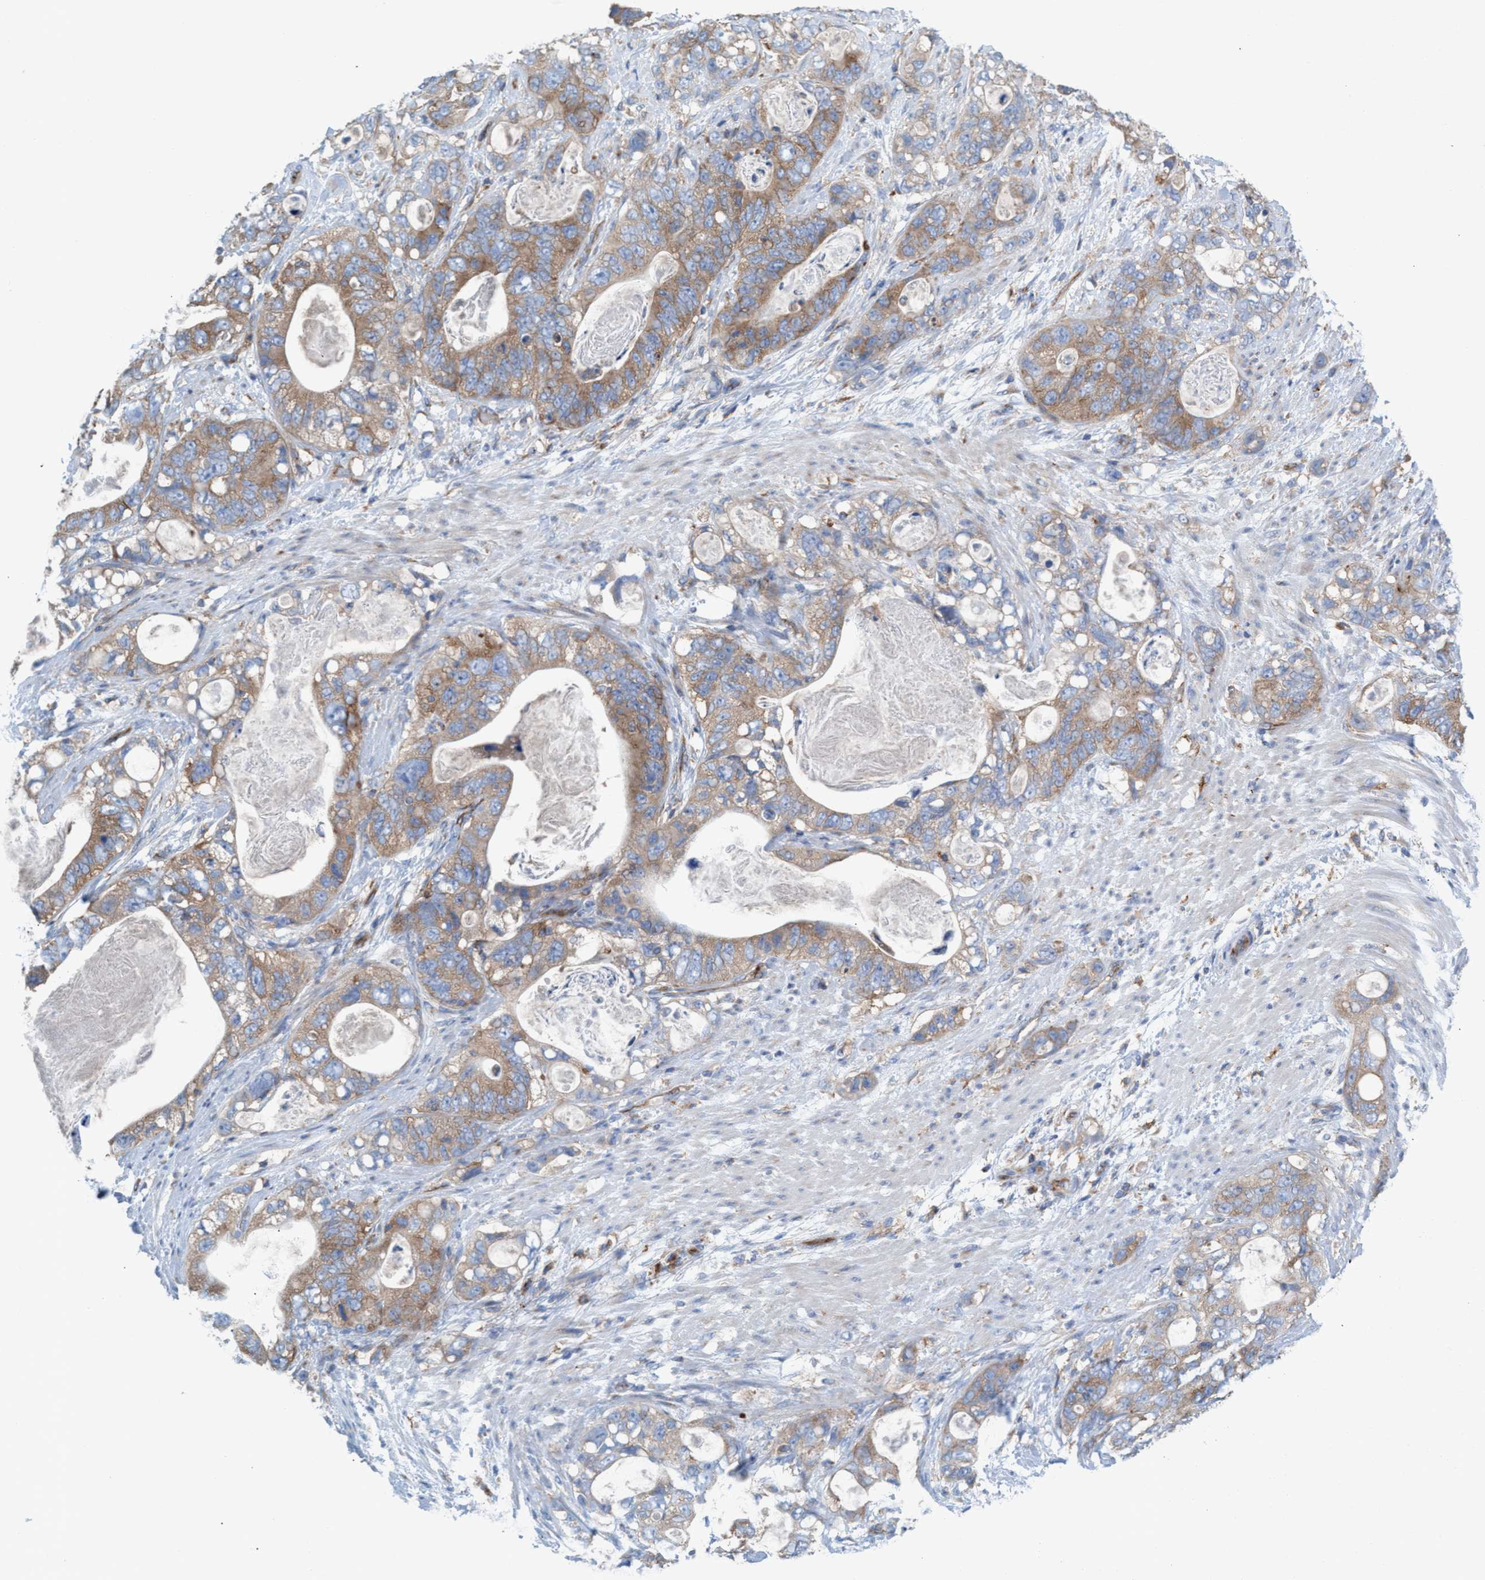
{"staining": {"intensity": "weak", "quantity": ">75%", "location": "cytoplasmic/membranous"}, "tissue": "stomach cancer", "cell_type": "Tumor cells", "image_type": "cancer", "snomed": [{"axis": "morphology", "description": "Normal tissue, NOS"}, {"axis": "morphology", "description": "Adenocarcinoma, NOS"}, {"axis": "topography", "description": "Stomach"}], "caption": "The photomicrograph shows immunohistochemical staining of stomach cancer (adenocarcinoma). There is weak cytoplasmic/membranous expression is appreciated in approximately >75% of tumor cells.", "gene": "NYAP1", "patient": {"sex": "female", "age": 89}}